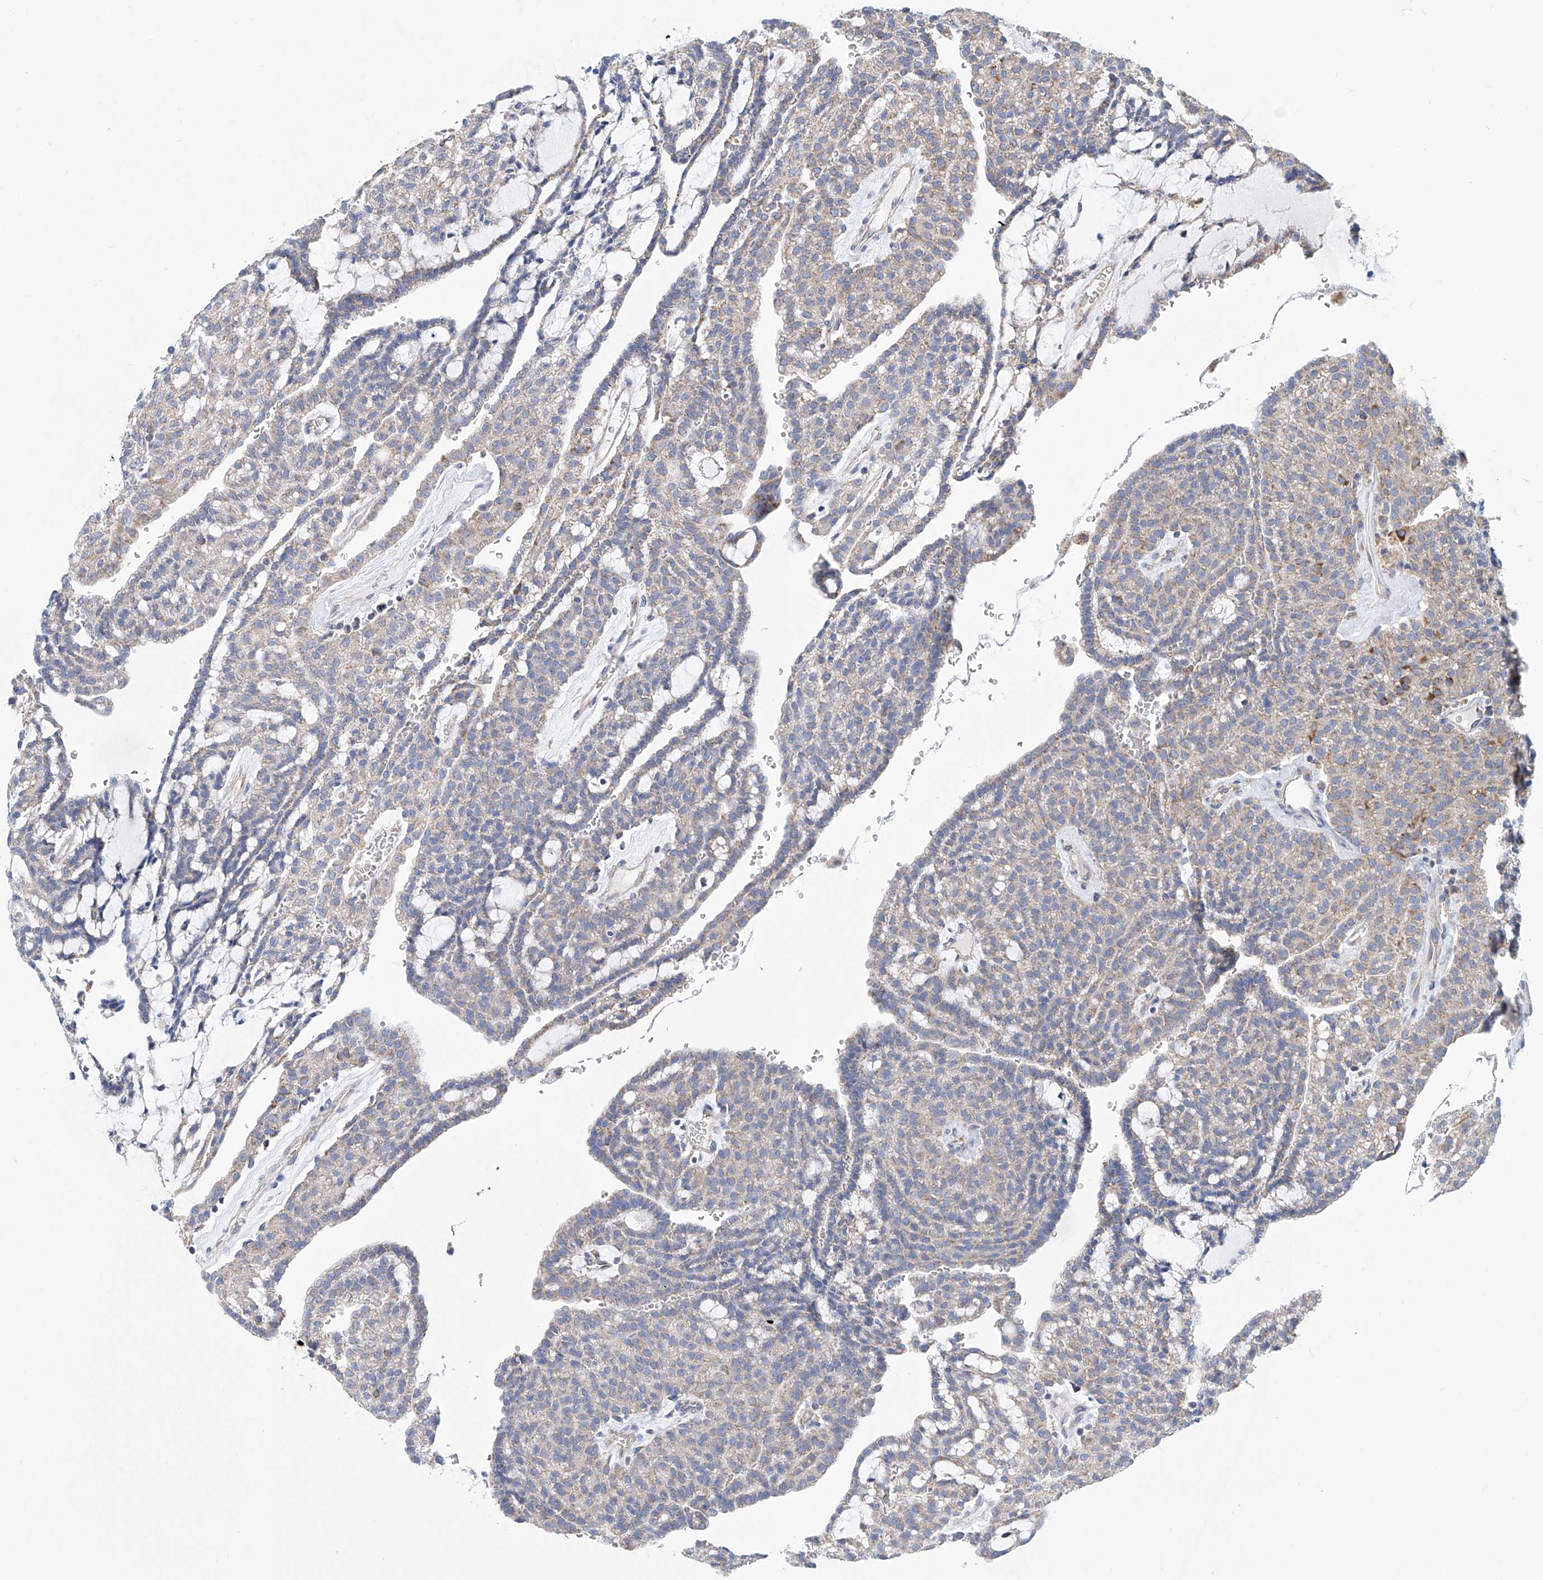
{"staining": {"intensity": "weak", "quantity": "<25%", "location": "cytoplasmic/membranous"}, "tissue": "renal cancer", "cell_type": "Tumor cells", "image_type": "cancer", "snomed": [{"axis": "morphology", "description": "Adenocarcinoma, NOS"}, {"axis": "topography", "description": "Kidney"}], "caption": "Immunohistochemistry (IHC) micrograph of neoplastic tissue: renal adenocarcinoma stained with DAB (3,3'-diaminobenzidine) exhibits no significant protein positivity in tumor cells.", "gene": "MAD2L1", "patient": {"sex": "male", "age": 63}}